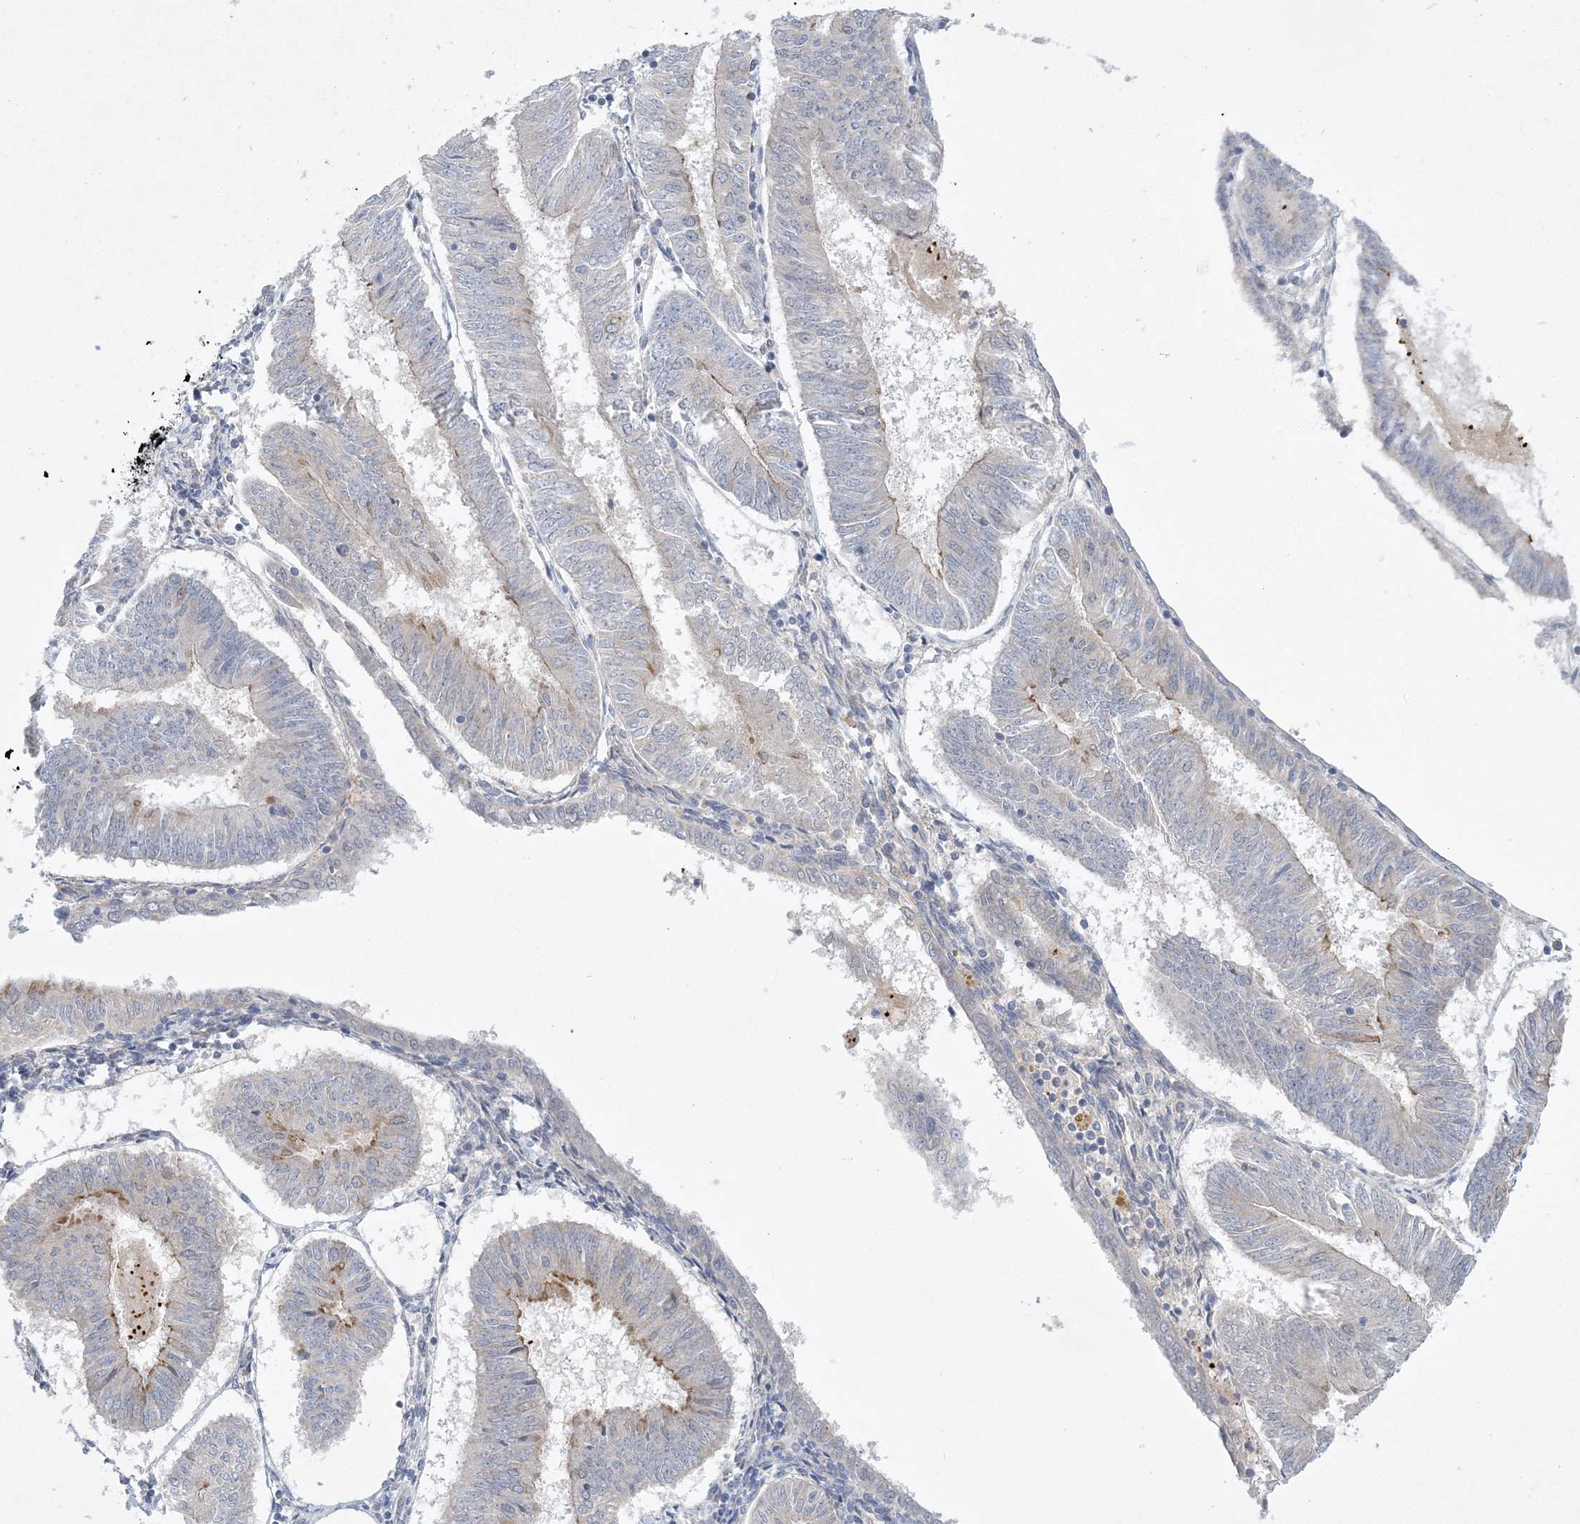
{"staining": {"intensity": "moderate", "quantity": "25%-75%", "location": "cytoplasmic/membranous"}, "tissue": "endometrial cancer", "cell_type": "Tumor cells", "image_type": "cancer", "snomed": [{"axis": "morphology", "description": "Adenocarcinoma, NOS"}, {"axis": "topography", "description": "Endometrium"}], "caption": "A medium amount of moderate cytoplasmic/membranous expression is appreciated in about 25%-75% of tumor cells in adenocarcinoma (endometrial) tissue.", "gene": "ANKRD35", "patient": {"sex": "female", "age": 58}}